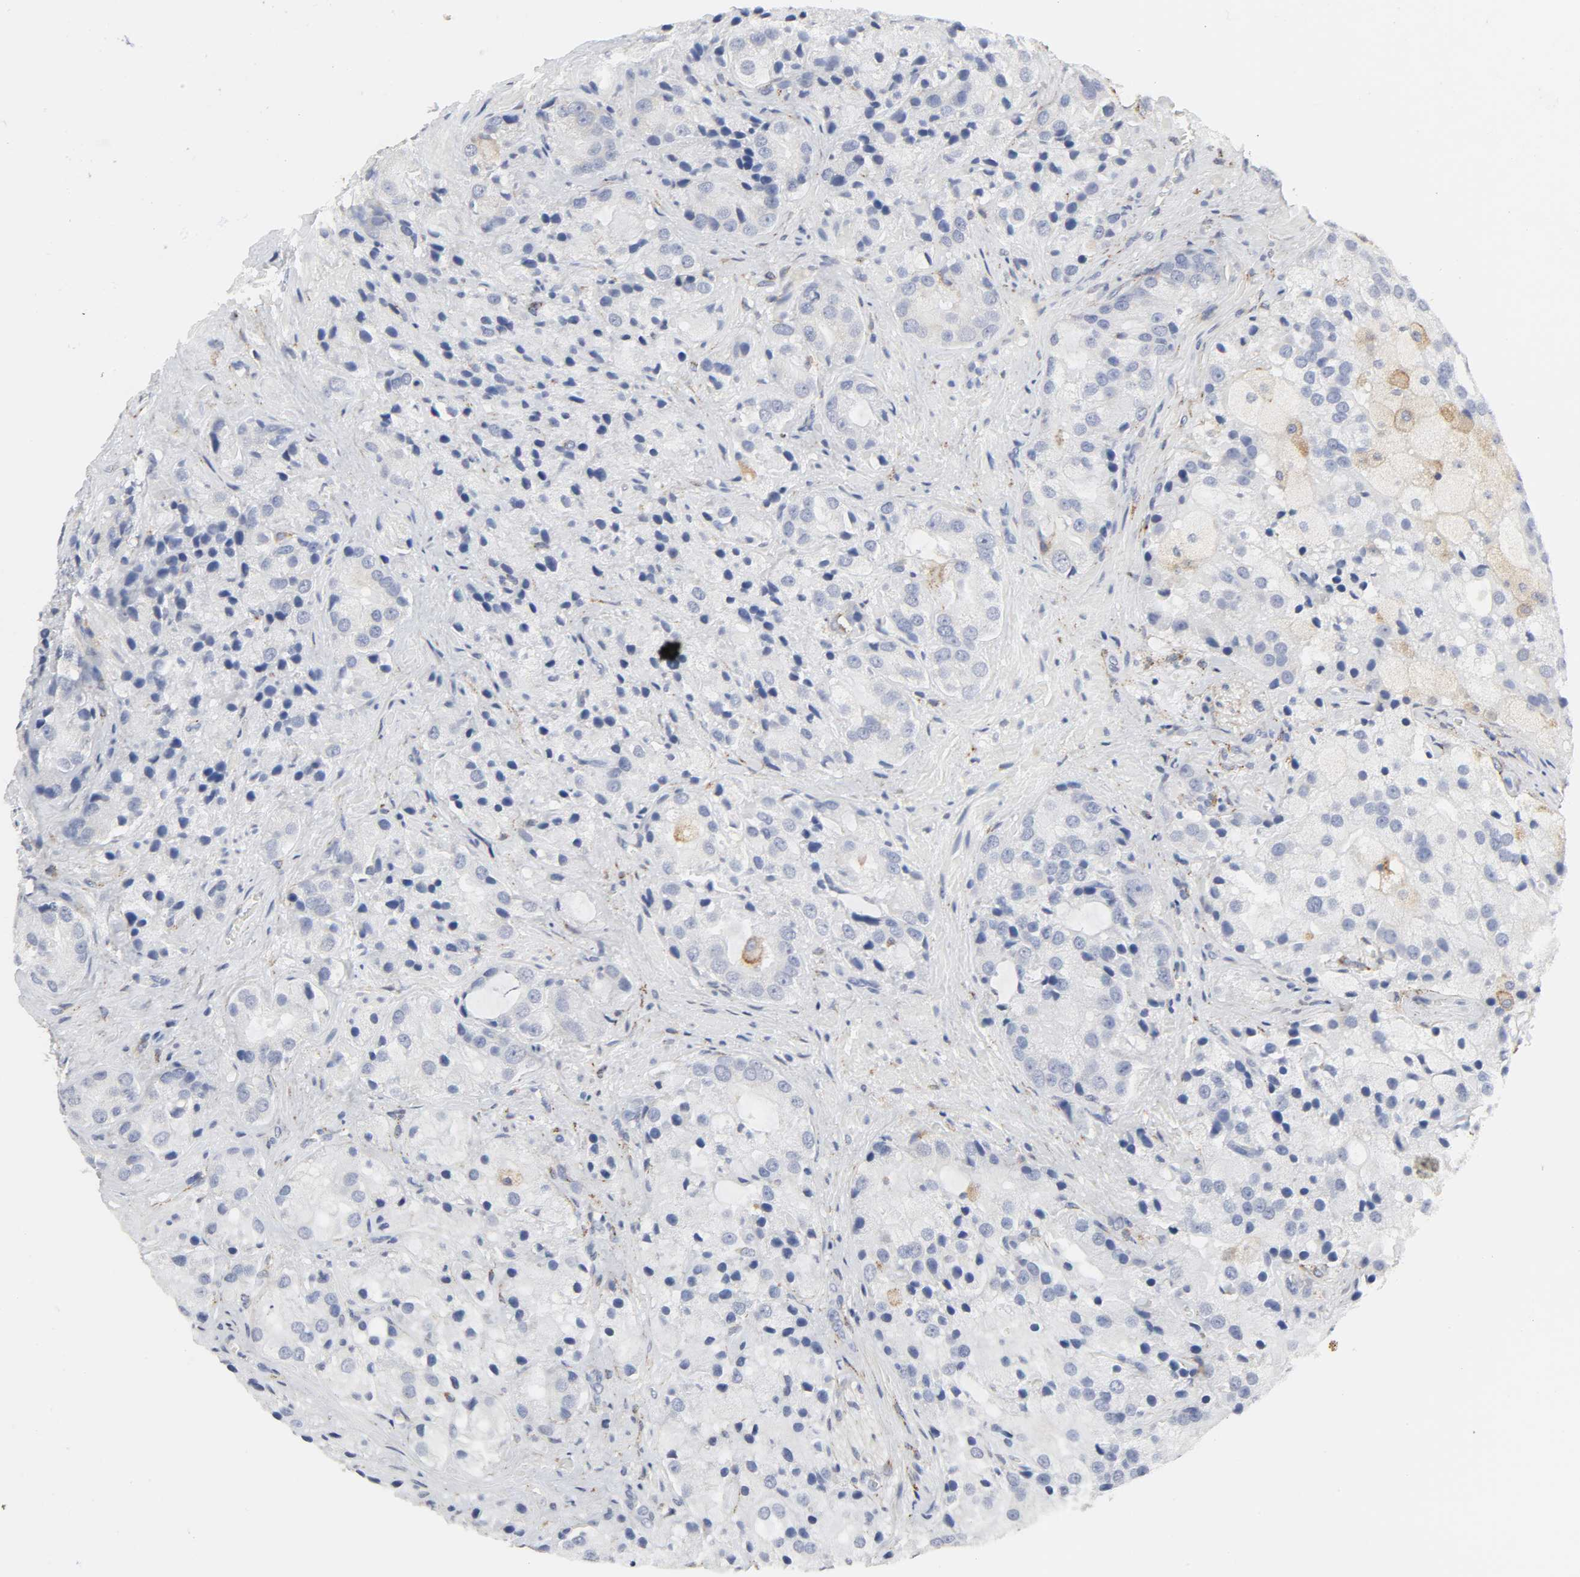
{"staining": {"intensity": "negative", "quantity": "none", "location": "none"}, "tissue": "prostate cancer", "cell_type": "Tumor cells", "image_type": "cancer", "snomed": [{"axis": "morphology", "description": "Adenocarcinoma, High grade"}, {"axis": "topography", "description": "Prostate"}], "caption": "An IHC photomicrograph of prostate cancer is shown. There is no staining in tumor cells of prostate cancer. The staining was performed using DAB to visualize the protein expression in brown, while the nuclei were stained in blue with hematoxylin (Magnification: 20x).", "gene": "LRP1", "patient": {"sex": "male", "age": 70}}